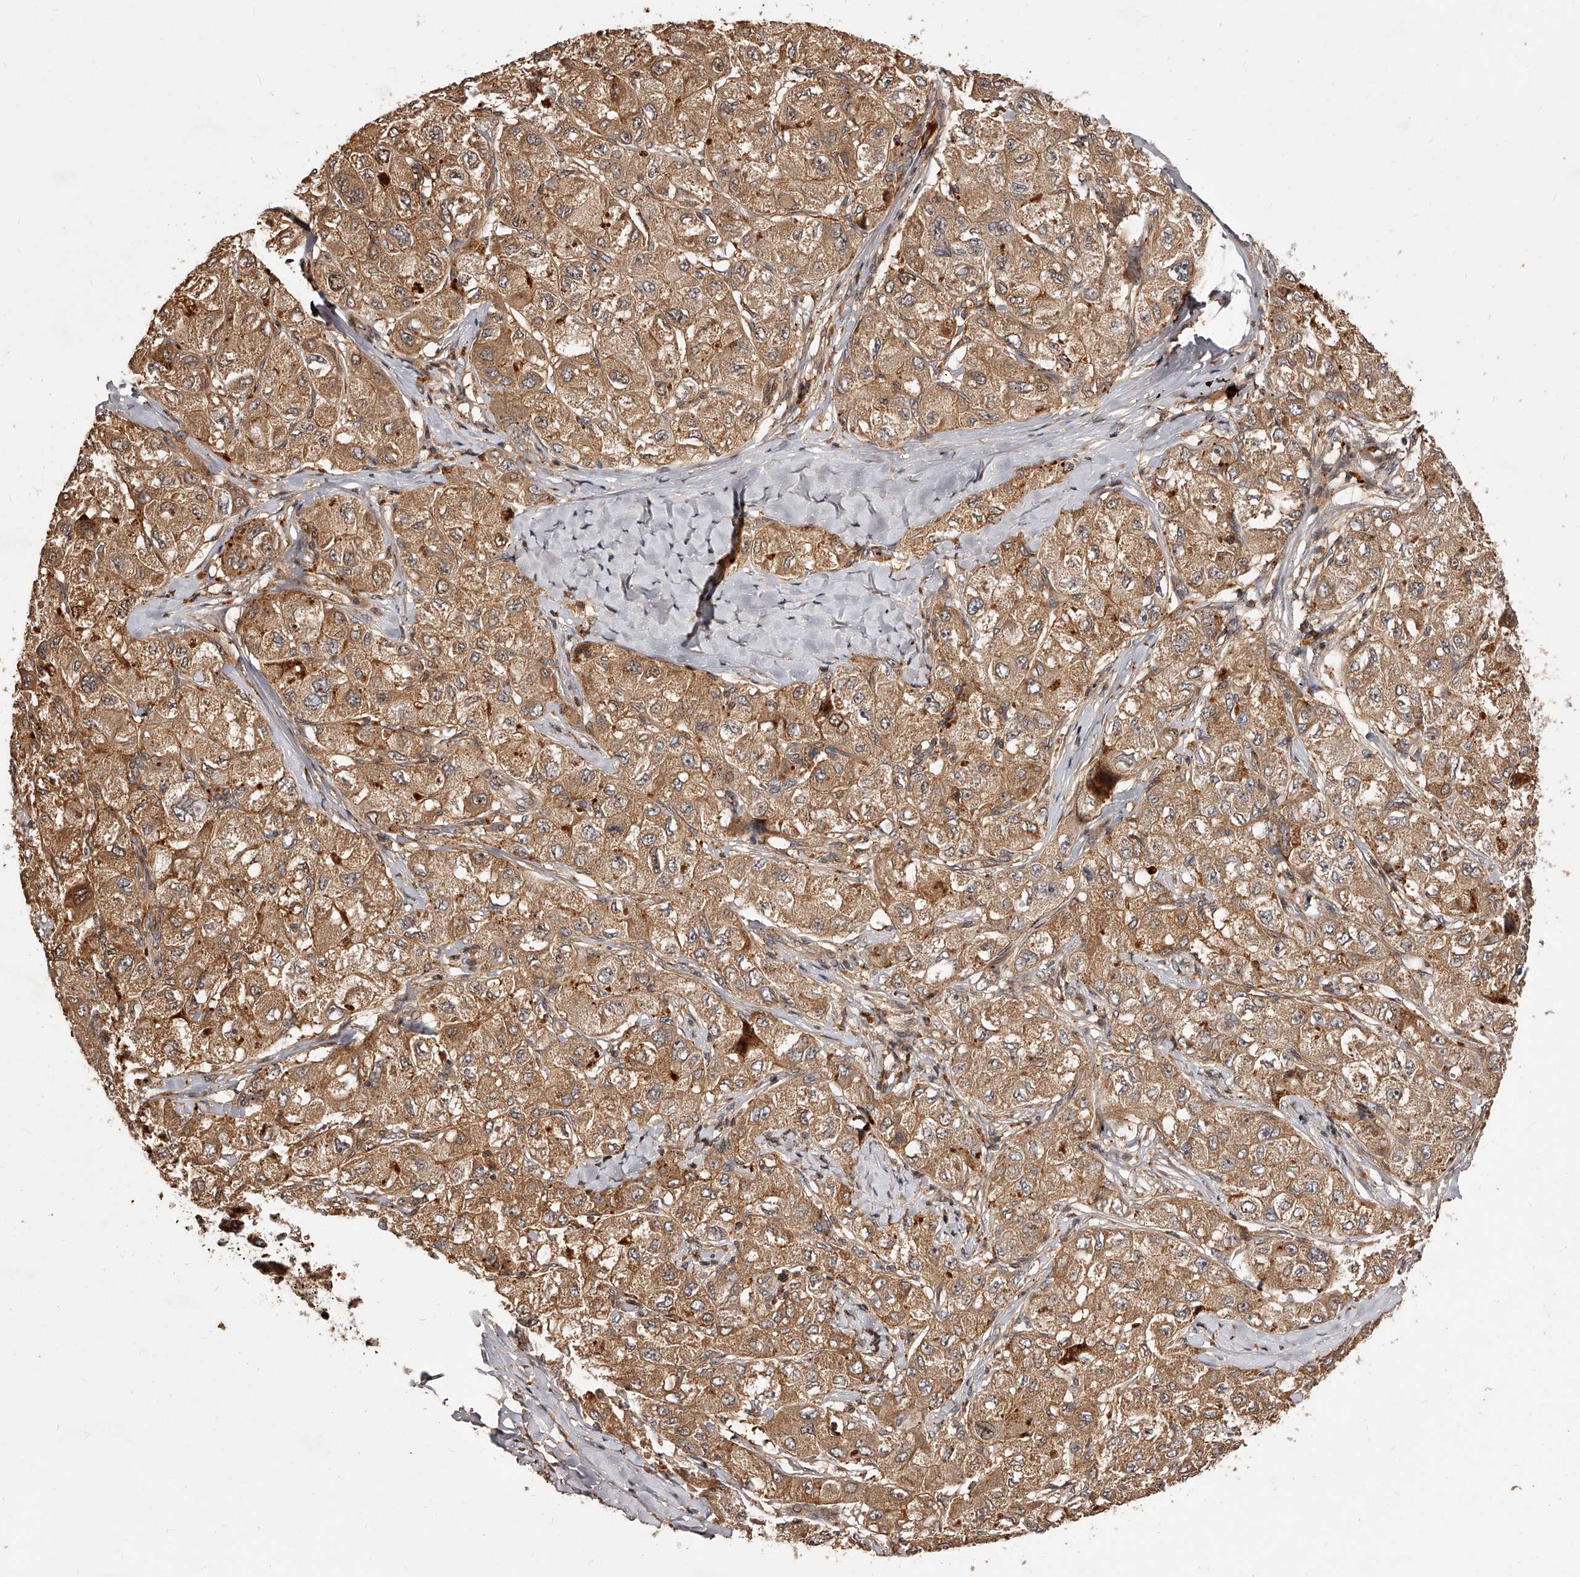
{"staining": {"intensity": "moderate", "quantity": ">75%", "location": "cytoplasmic/membranous"}, "tissue": "liver cancer", "cell_type": "Tumor cells", "image_type": "cancer", "snomed": [{"axis": "morphology", "description": "Carcinoma, Hepatocellular, NOS"}, {"axis": "topography", "description": "Liver"}], "caption": "Protein staining demonstrates moderate cytoplasmic/membranous expression in approximately >75% of tumor cells in liver cancer.", "gene": "CRYZL1", "patient": {"sex": "male", "age": 80}}